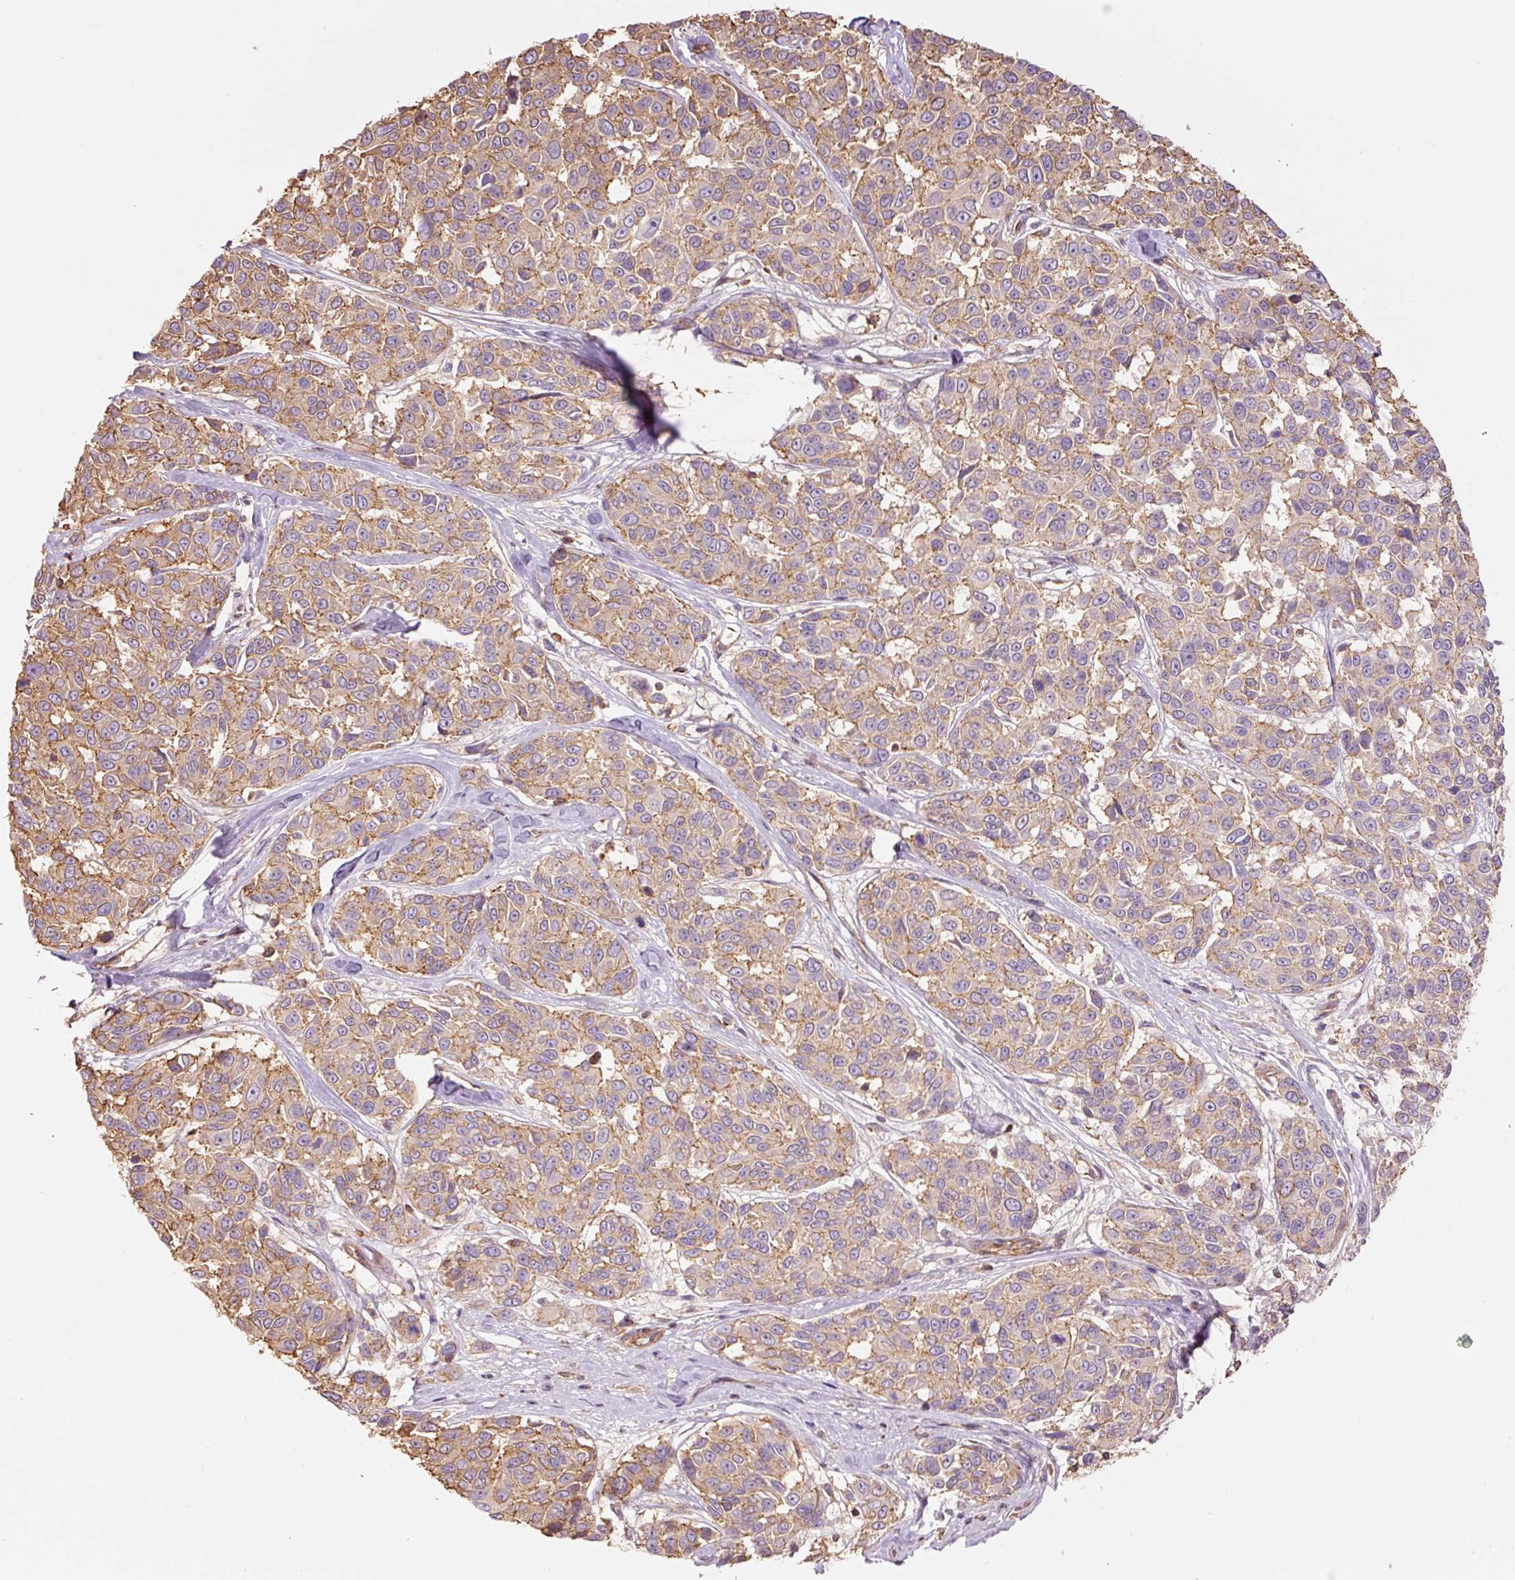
{"staining": {"intensity": "moderate", "quantity": "25%-75%", "location": "cytoplasmic/membranous"}, "tissue": "melanoma", "cell_type": "Tumor cells", "image_type": "cancer", "snomed": [{"axis": "morphology", "description": "Malignant melanoma, NOS"}, {"axis": "topography", "description": "Skin"}], "caption": "The photomicrograph shows immunohistochemical staining of malignant melanoma. There is moderate cytoplasmic/membranous expression is identified in about 25%-75% of tumor cells.", "gene": "PPP1R1B", "patient": {"sex": "female", "age": 66}}